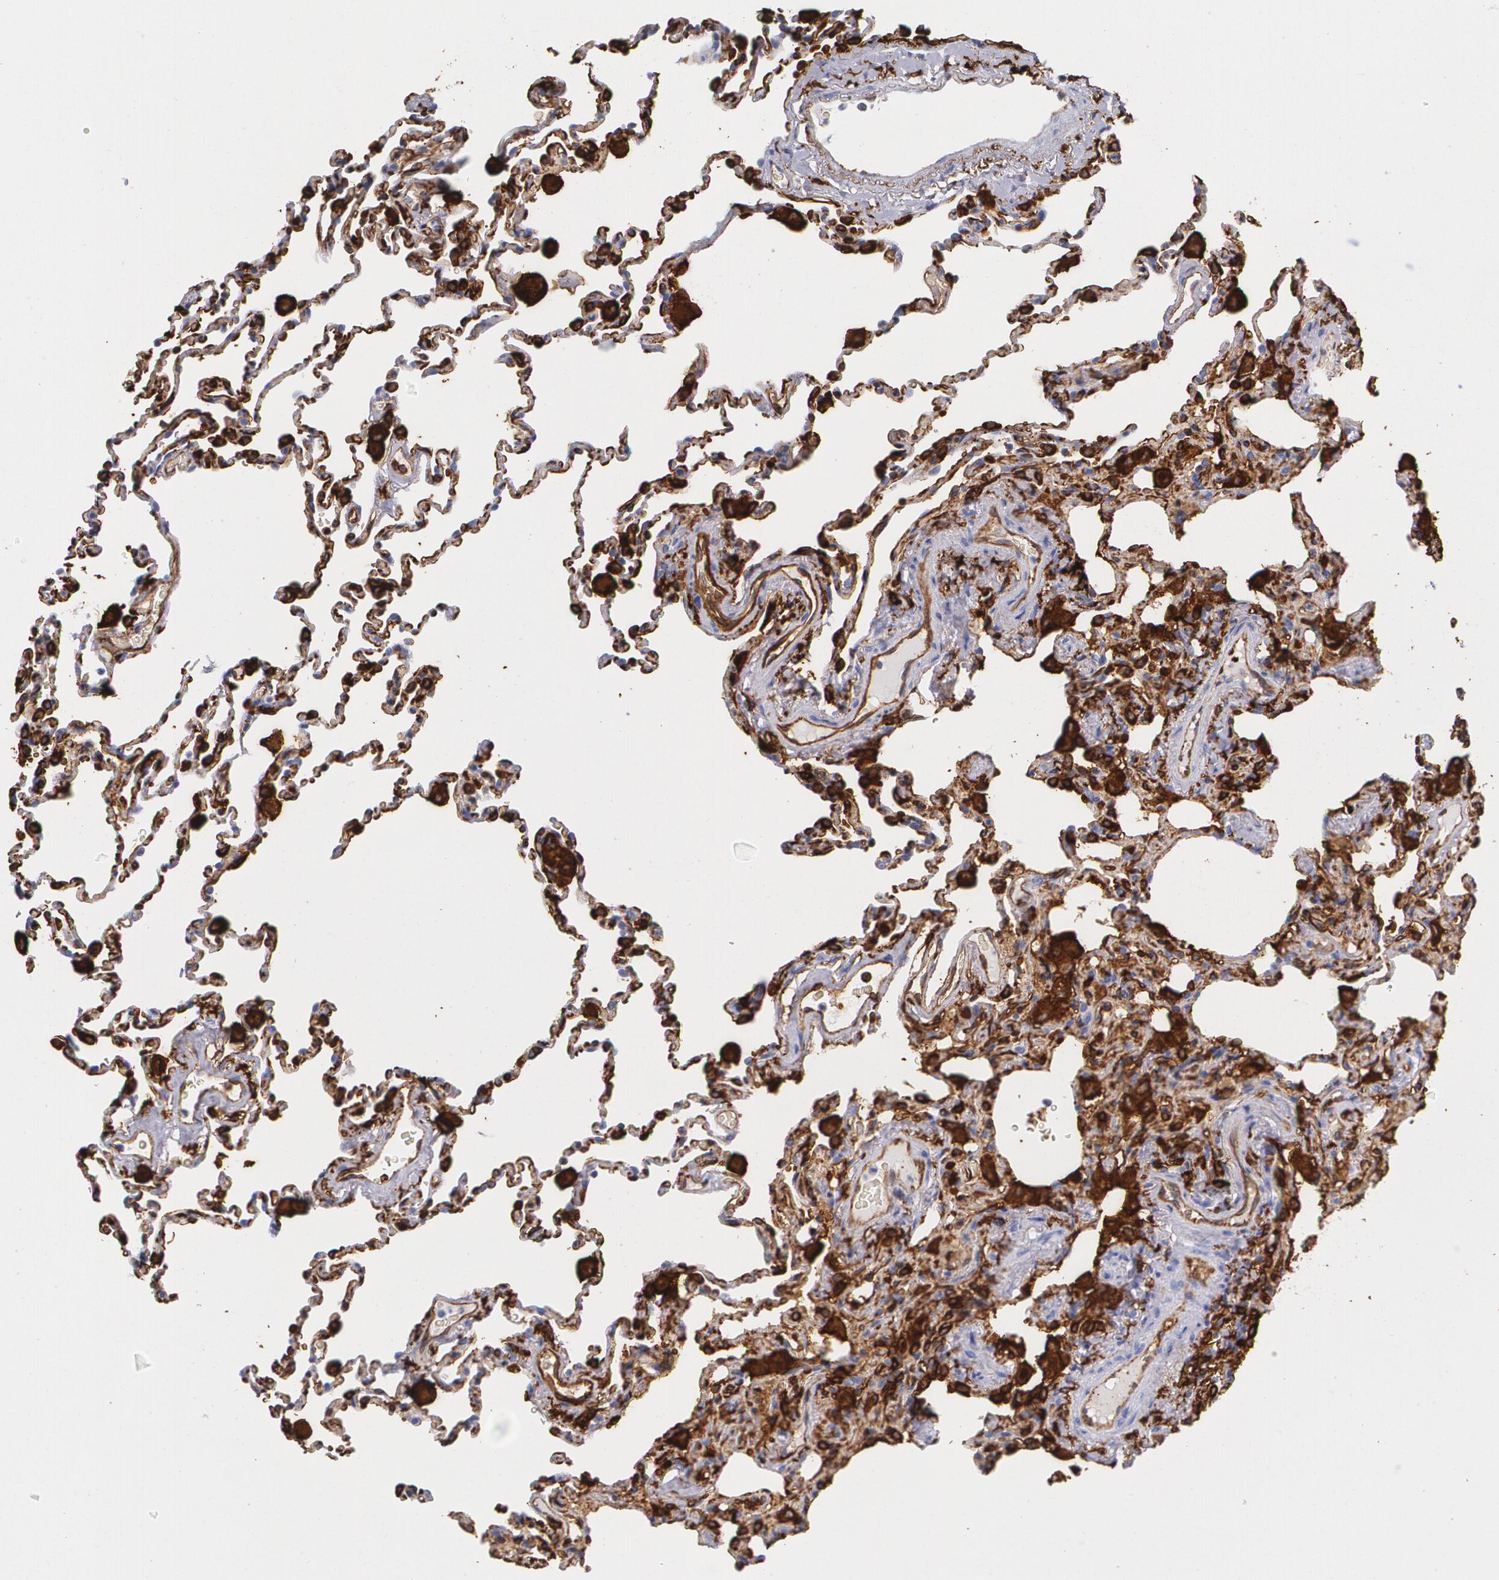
{"staining": {"intensity": "moderate", "quantity": "25%-75%", "location": "cytoplasmic/membranous"}, "tissue": "lung", "cell_type": "Alveolar cells", "image_type": "normal", "snomed": [{"axis": "morphology", "description": "Normal tissue, NOS"}, {"axis": "topography", "description": "Lung"}], "caption": "Human lung stained with a protein marker displays moderate staining in alveolar cells.", "gene": "HLA", "patient": {"sex": "male", "age": 59}}